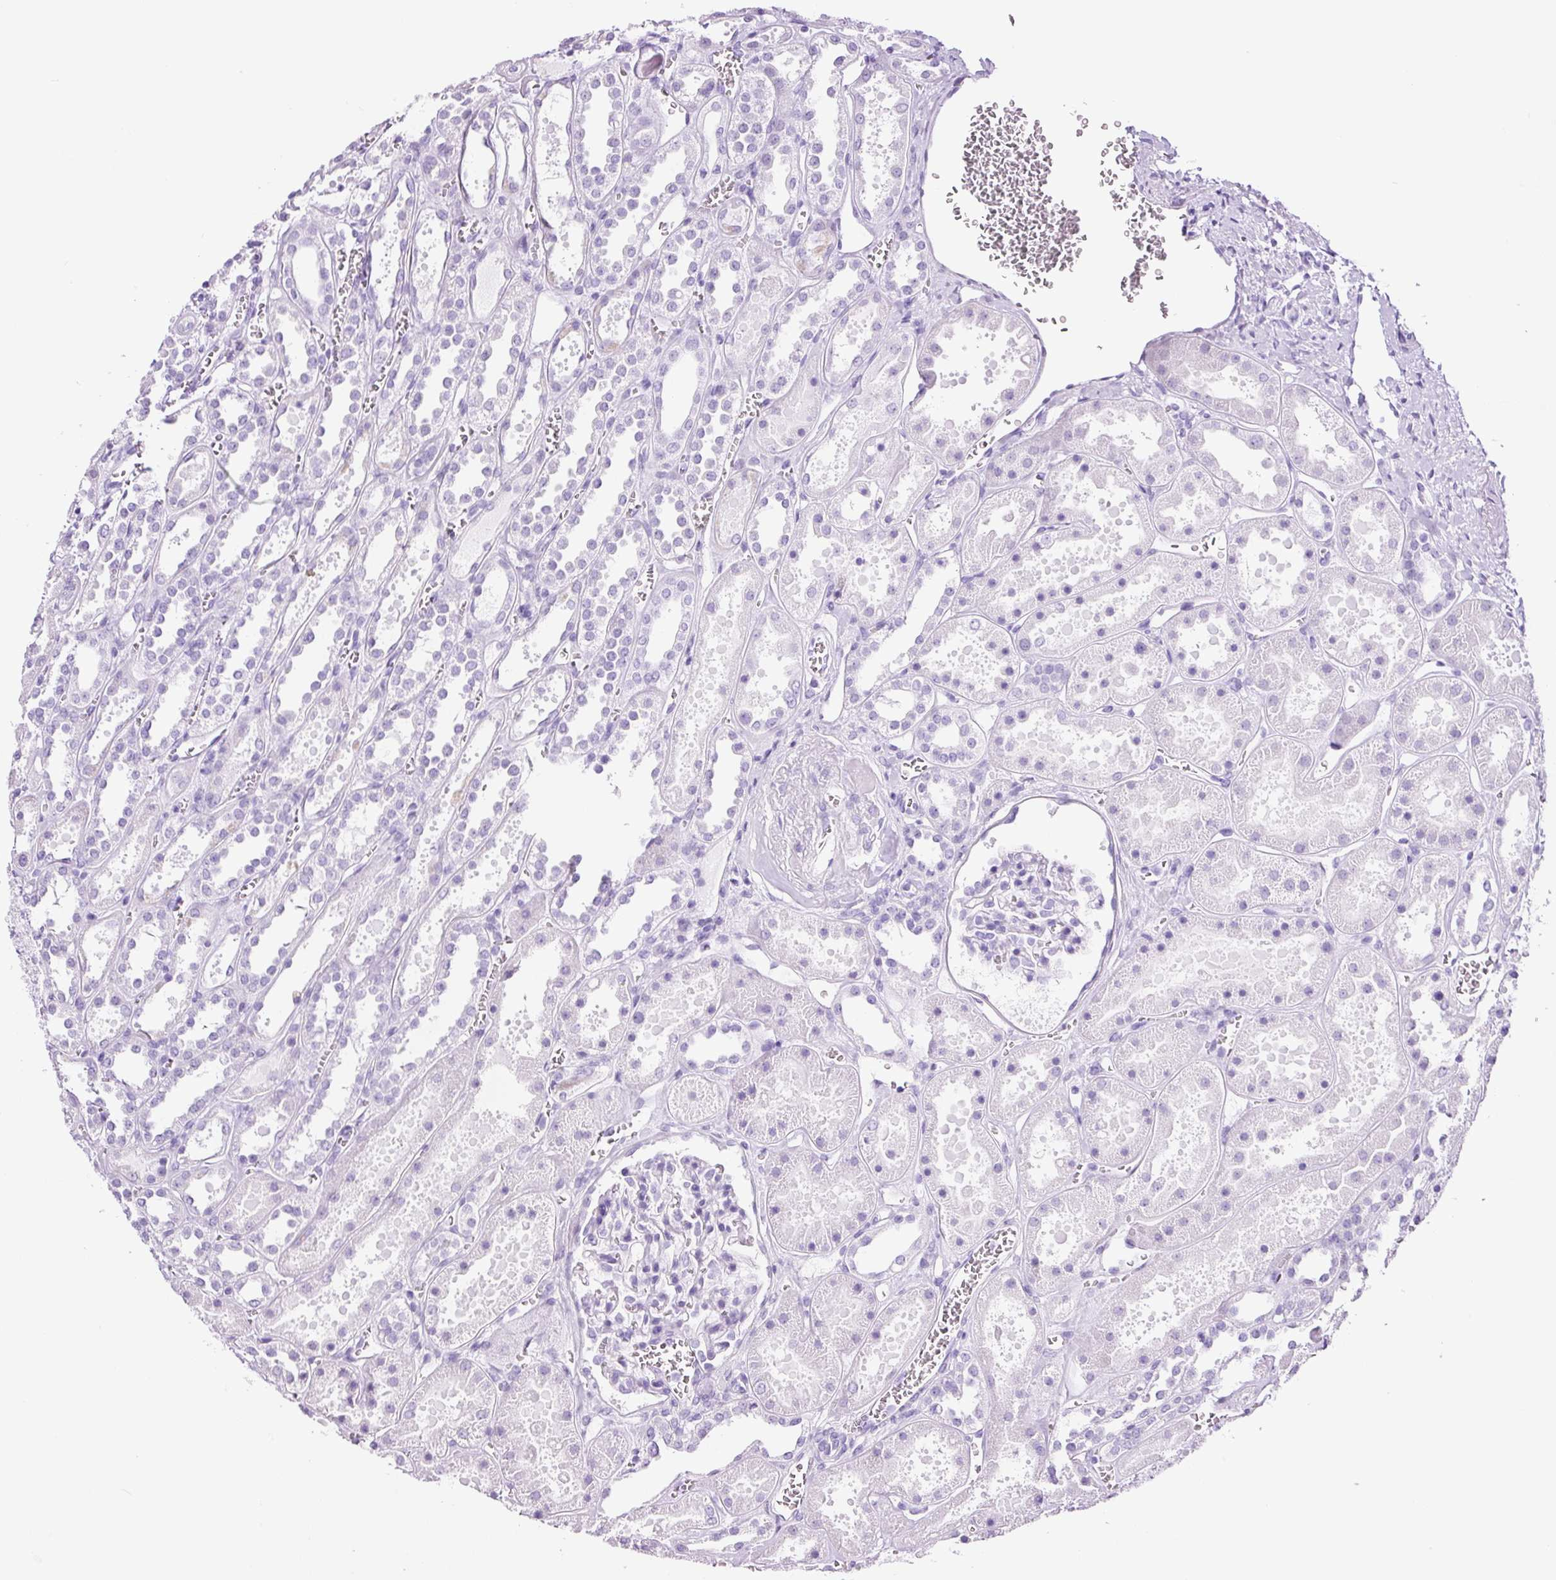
{"staining": {"intensity": "negative", "quantity": "none", "location": "none"}, "tissue": "kidney", "cell_type": "Cells in glomeruli", "image_type": "normal", "snomed": [{"axis": "morphology", "description": "Normal tissue, NOS"}, {"axis": "topography", "description": "Kidney"}], "caption": "Immunohistochemistry (IHC) histopathology image of benign kidney: kidney stained with DAB reveals no significant protein expression in cells in glomeruli.", "gene": "ADSS1", "patient": {"sex": "female", "age": 41}}